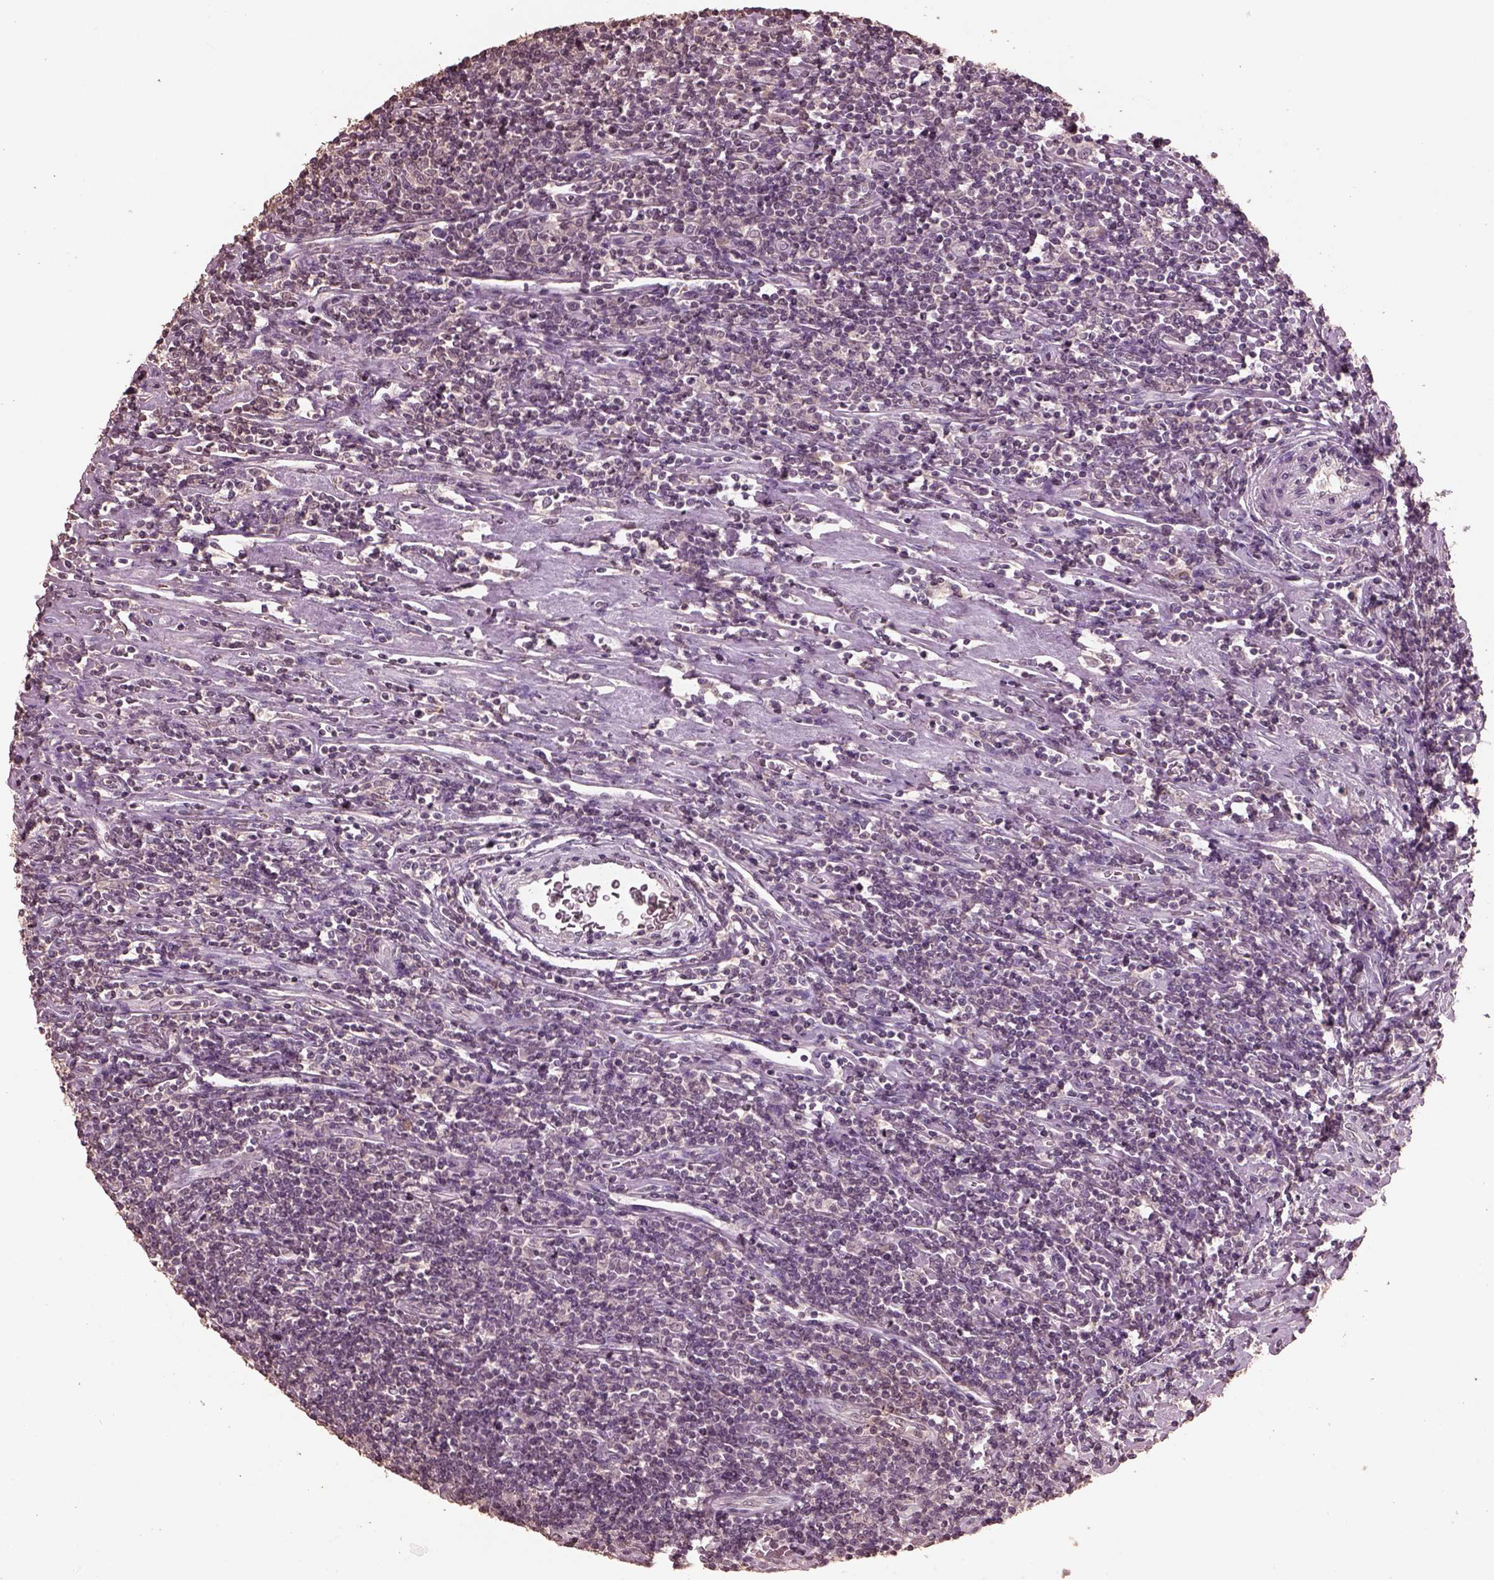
{"staining": {"intensity": "negative", "quantity": "none", "location": "none"}, "tissue": "lymphoma", "cell_type": "Tumor cells", "image_type": "cancer", "snomed": [{"axis": "morphology", "description": "Hodgkin's disease, NOS"}, {"axis": "topography", "description": "Lymph node"}], "caption": "Immunohistochemical staining of Hodgkin's disease shows no significant expression in tumor cells.", "gene": "CPT1C", "patient": {"sex": "male", "age": 40}}